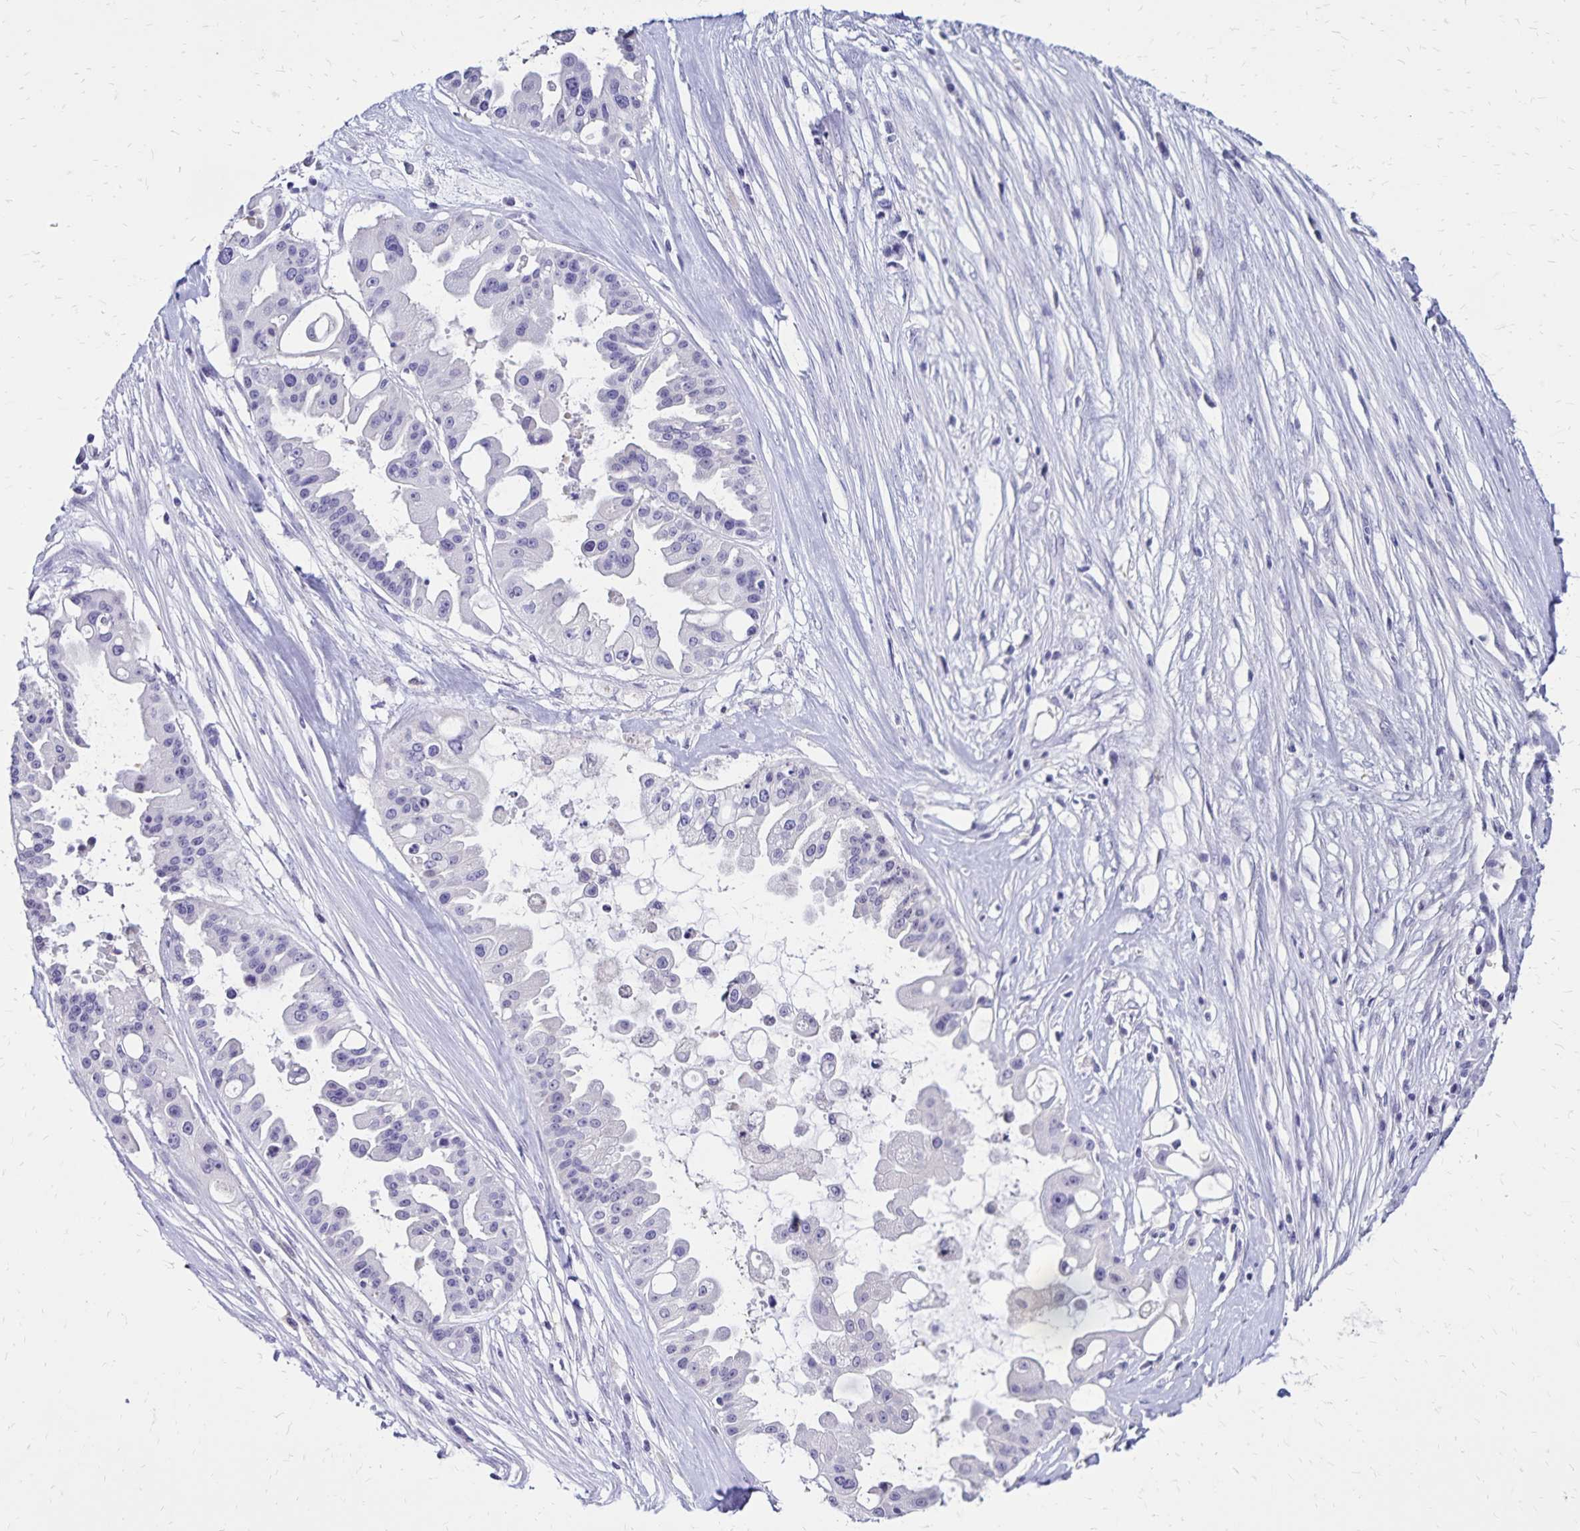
{"staining": {"intensity": "negative", "quantity": "none", "location": "none"}, "tissue": "ovarian cancer", "cell_type": "Tumor cells", "image_type": "cancer", "snomed": [{"axis": "morphology", "description": "Cystadenocarcinoma, serous, NOS"}, {"axis": "topography", "description": "Ovary"}], "caption": "IHC of ovarian cancer (serous cystadenocarcinoma) exhibits no positivity in tumor cells. (DAB (3,3'-diaminobenzidine) immunohistochemistry (IHC) with hematoxylin counter stain).", "gene": "SH3GL3", "patient": {"sex": "female", "age": 56}}